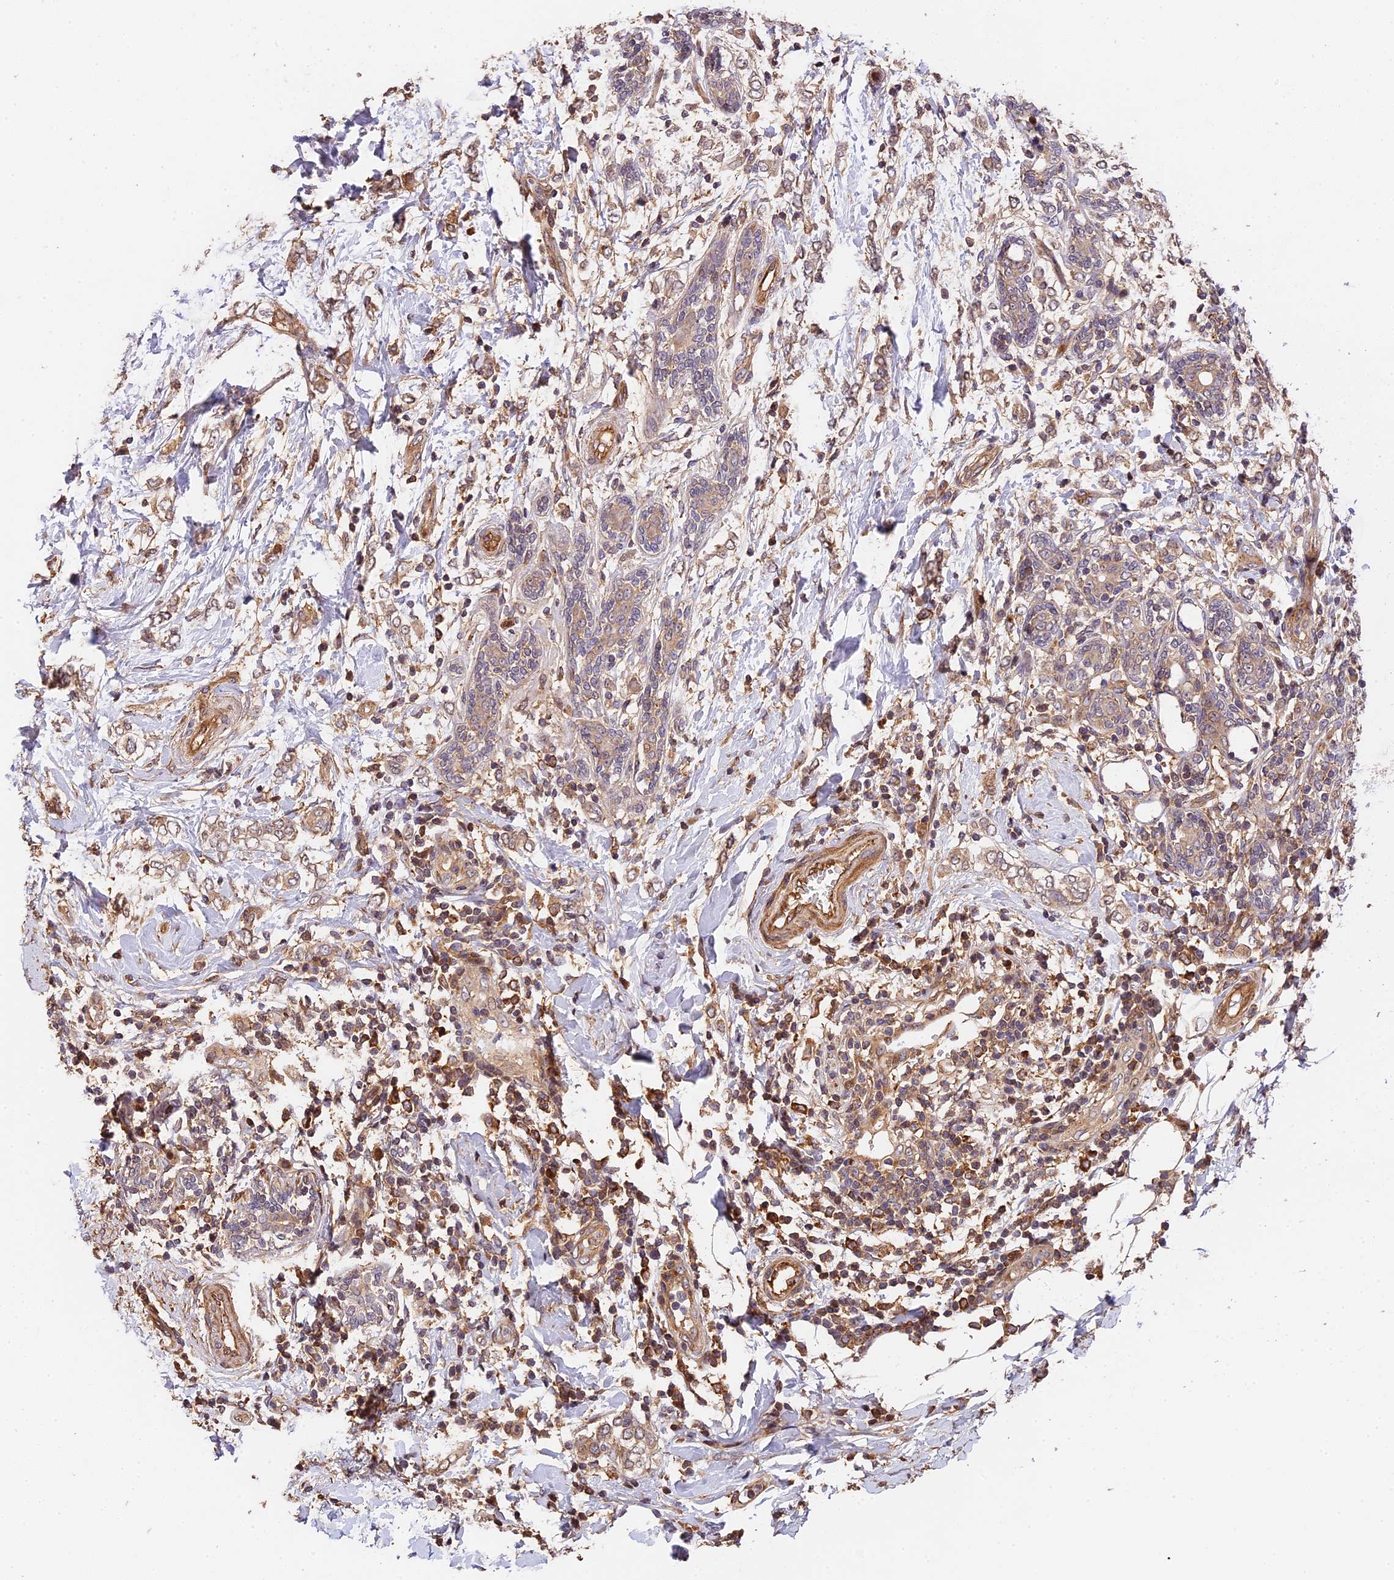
{"staining": {"intensity": "weak", "quantity": ">75%", "location": "cytoplasmic/membranous"}, "tissue": "breast cancer", "cell_type": "Tumor cells", "image_type": "cancer", "snomed": [{"axis": "morphology", "description": "Normal tissue, NOS"}, {"axis": "morphology", "description": "Lobular carcinoma"}, {"axis": "topography", "description": "Breast"}], "caption": "Breast cancer stained with immunohistochemistry displays weak cytoplasmic/membranous positivity in about >75% of tumor cells.", "gene": "ARHGAP17", "patient": {"sex": "female", "age": 47}}